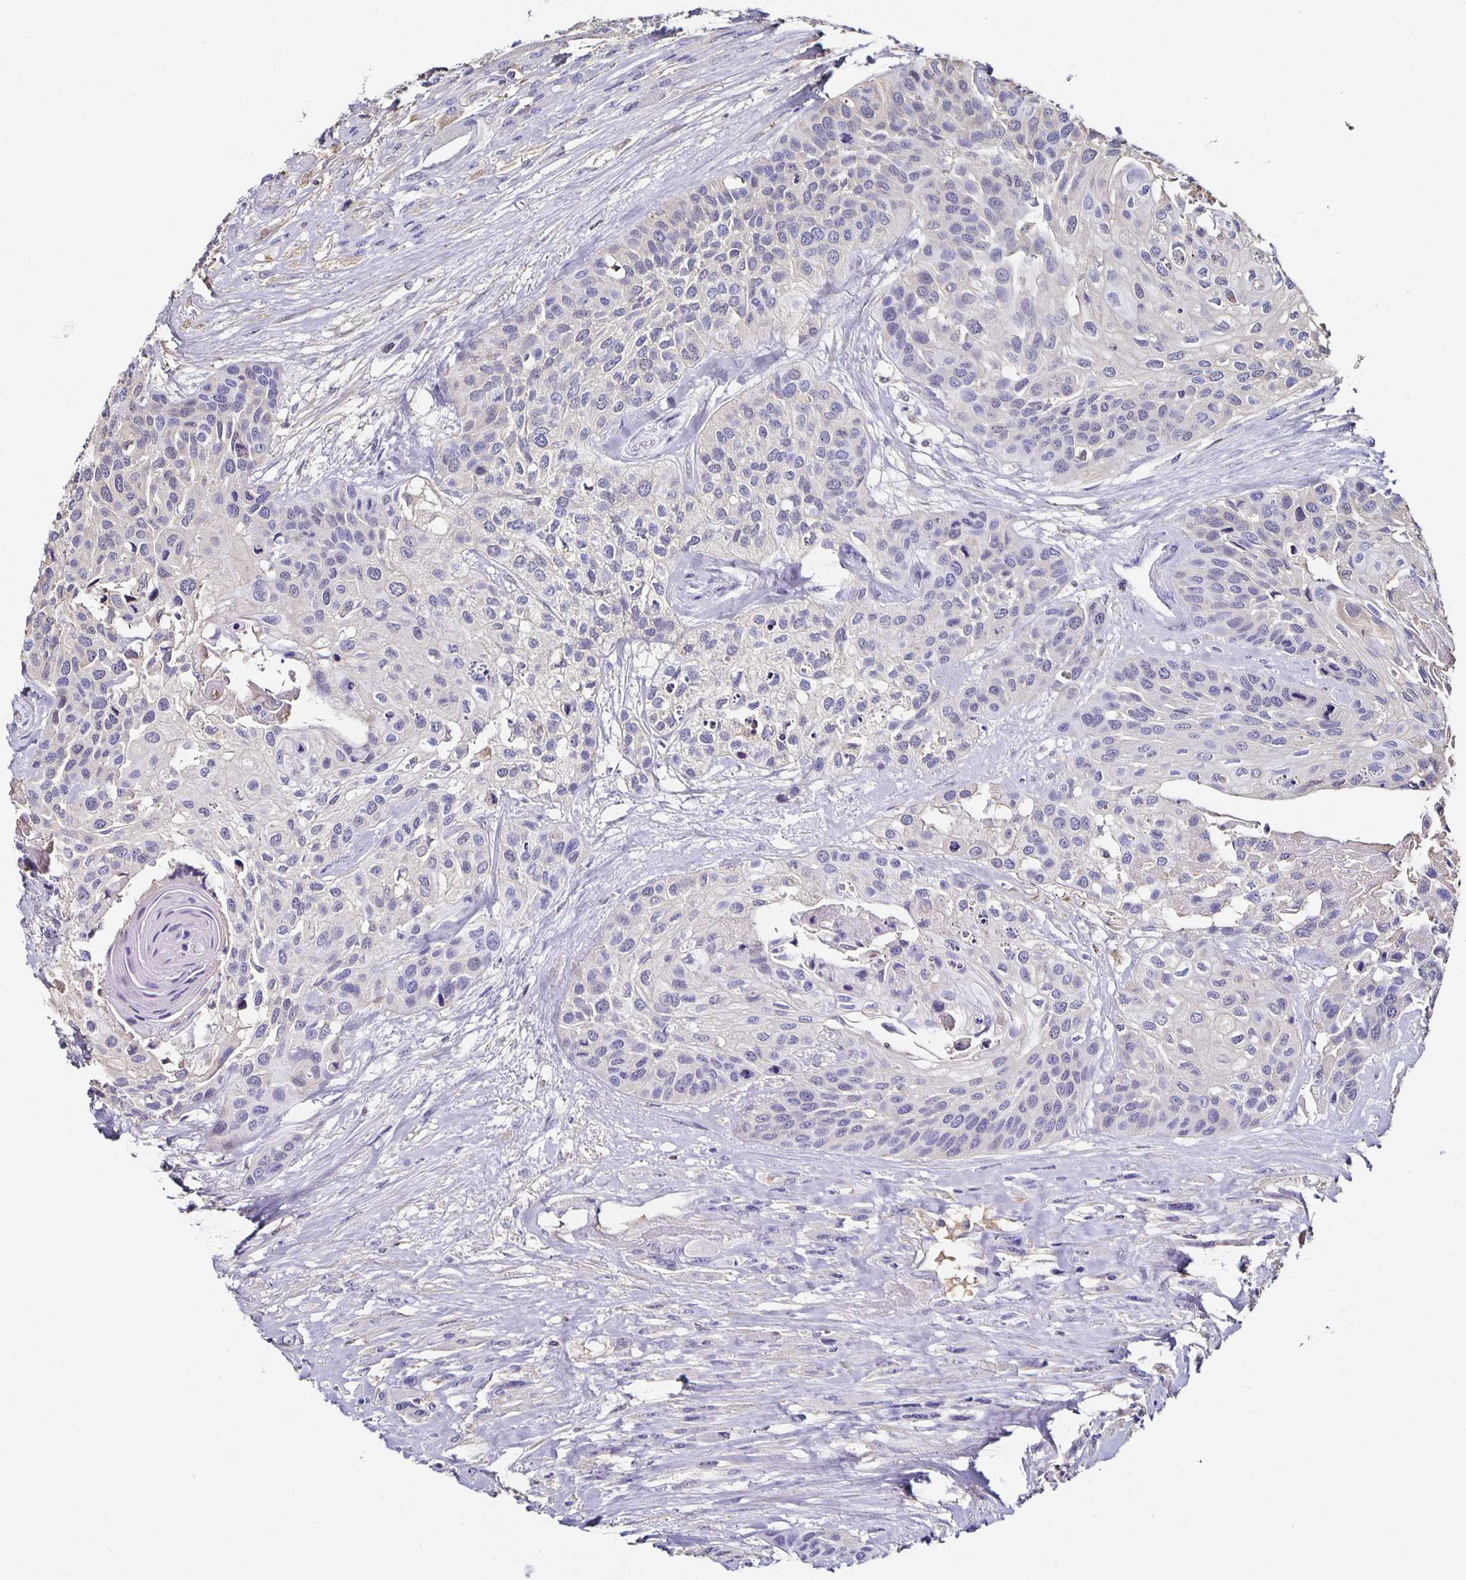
{"staining": {"intensity": "negative", "quantity": "none", "location": "none"}, "tissue": "head and neck cancer", "cell_type": "Tumor cells", "image_type": "cancer", "snomed": [{"axis": "morphology", "description": "Squamous cell carcinoma, NOS"}, {"axis": "topography", "description": "Head-Neck"}], "caption": "DAB immunohistochemical staining of human head and neck cancer reveals no significant staining in tumor cells.", "gene": "TTR", "patient": {"sex": "female", "age": 50}}